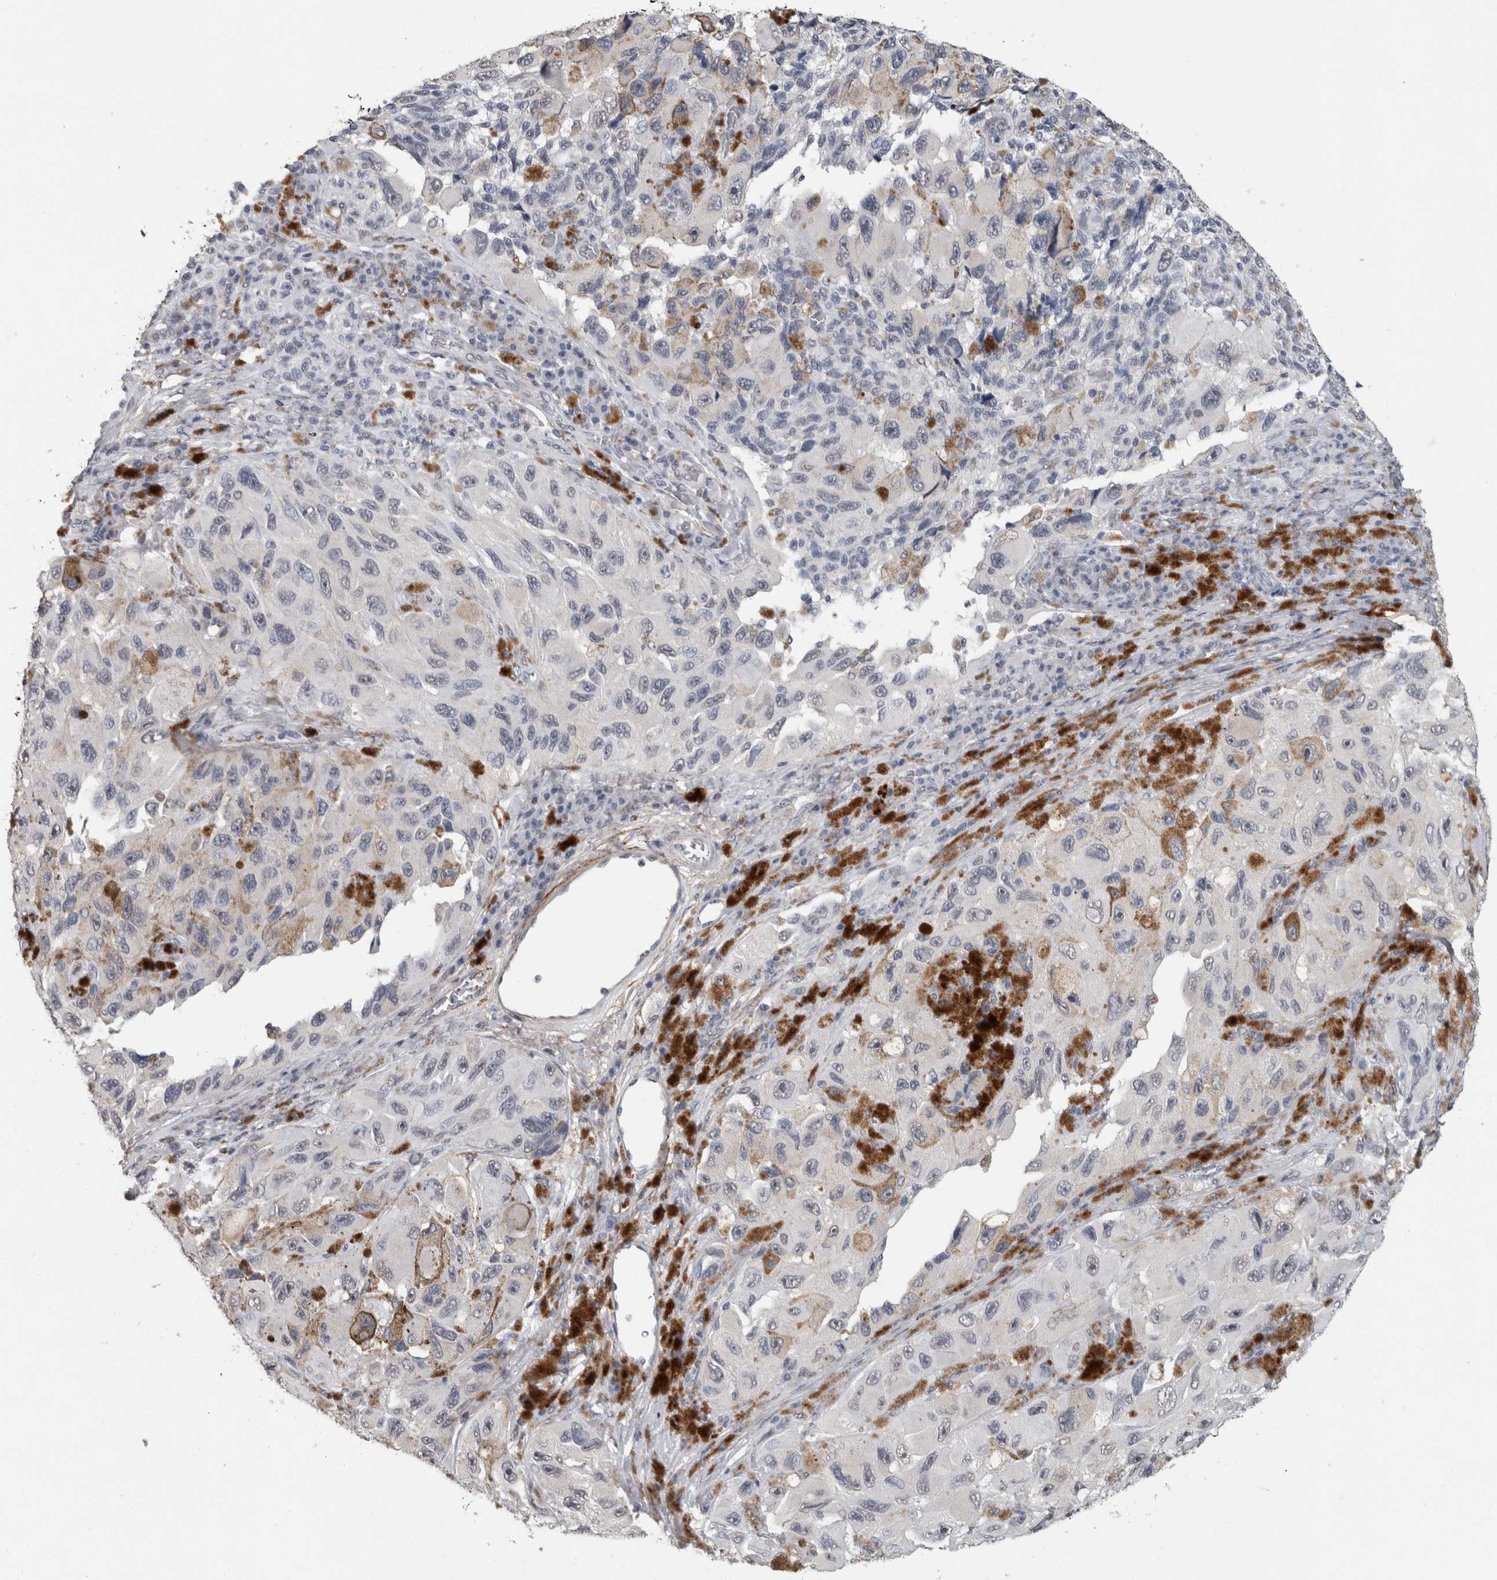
{"staining": {"intensity": "negative", "quantity": "none", "location": "none"}, "tissue": "melanoma", "cell_type": "Tumor cells", "image_type": "cancer", "snomed": [{"axis": "morphology", "description": "Malignant melanoma, NOS"}, {"axis": "topography", "description": "Skin"}], "caption": "Tumor cells are negative for brown protein staining in melanoma.", "gene": "LTBP1", "patient": {"sex": "female", "age": 73}}